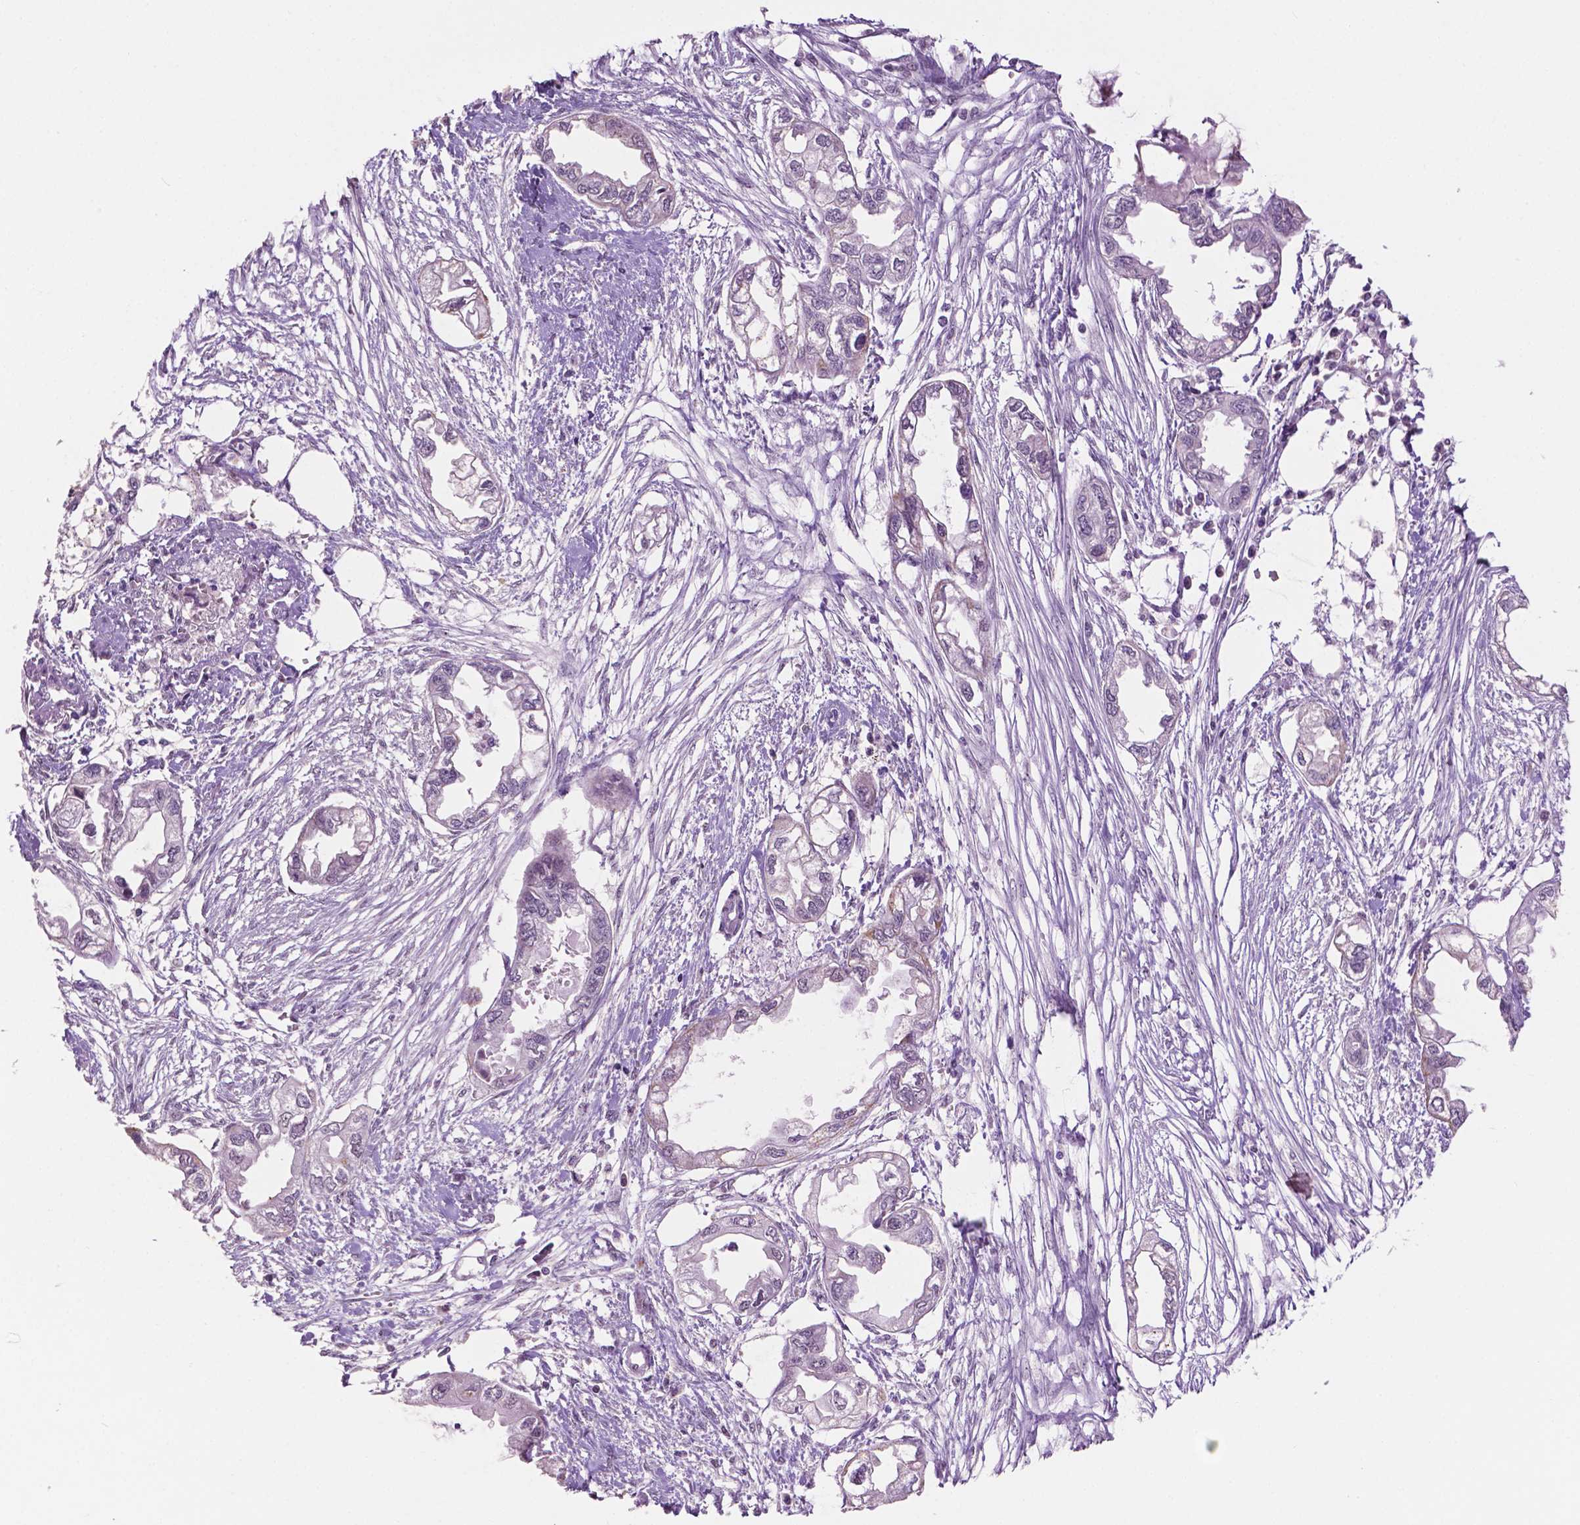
{"staining": {"intensity": "negative", "quantity": "none", "location": "none"}, "tissue": "endometrial cancer", "cell_type": "Tumor cells", "image_type": "cancer", "snomed": [{"axis": "morphology", "description": "Adenocarcinoma, NOS"}, {"axis": "morphology", "description": "Adenocarcinoma, metastatic, NOS"}, {"axis": "topography", "description": "Adipose tissue"}, {"axis": "topography", "description": "Endometrium"}], "caption": "This is an IHC image of endometrial cancer. There is no staining in tumor cells.", "gene": "PTPN6", "patient": {"sex": "female", "age": 67}}